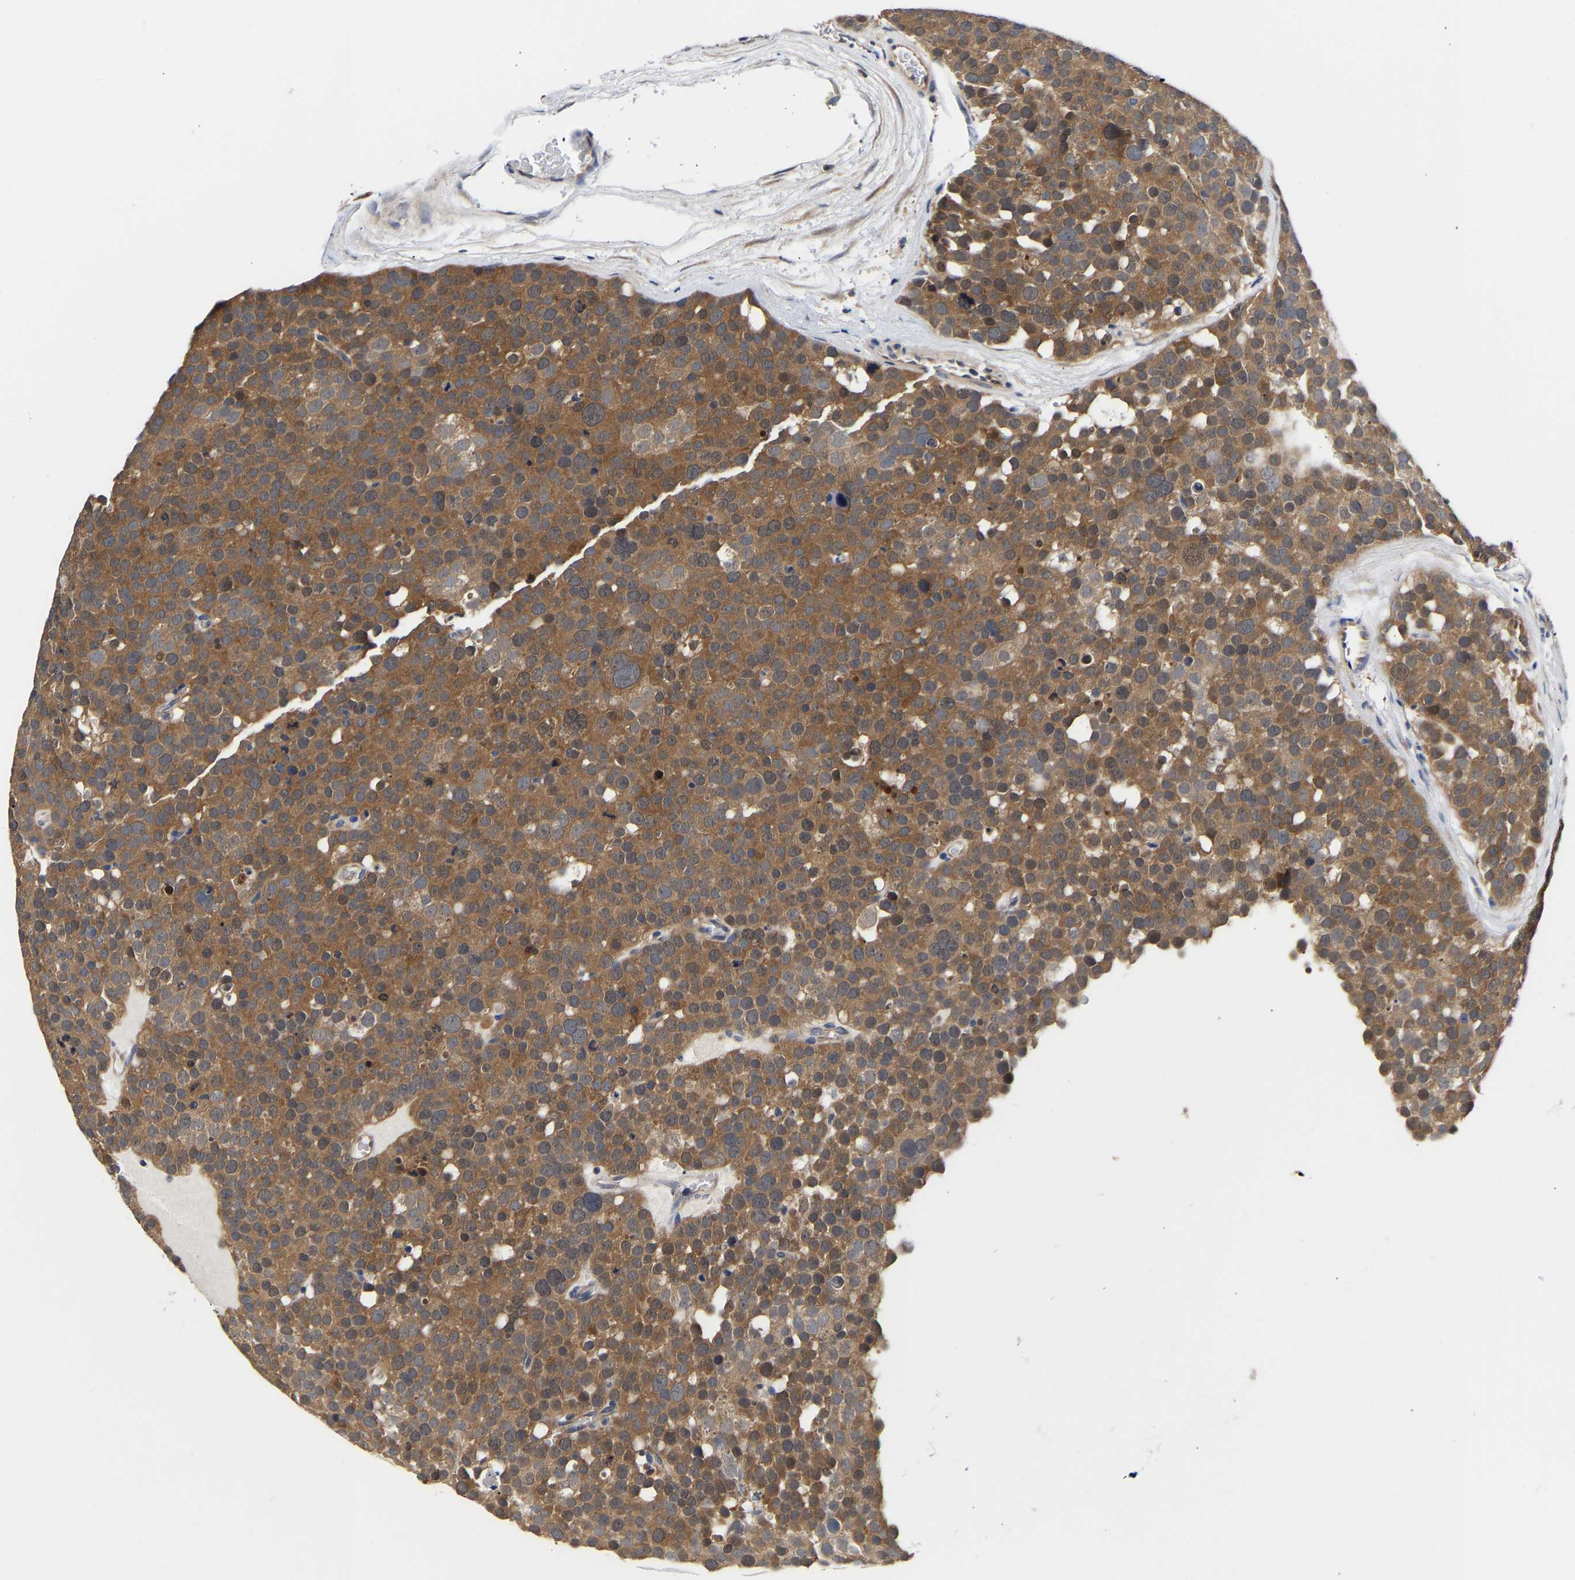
{"staining": {"intensity": "moderate", "quantity": ">75%", "location": "cytoplasmic/membranous"}, "tissue": "testis cancer", "cell_type": "Tumor cells", "image_type": "cancer", "snomed": [{"axis": "morphology", "description": "Seminoma, NOS"}, {"axis": "topography", "description": "Testis"}], "caption": "Human testis cancer (seminoma) stained for a protein (brown) shows moderate cytoplasmic/membranous positive staining in about >75% of tumor cells.", "gene": "CCDC6", "patient": {"sex": "male", "age": 71}}